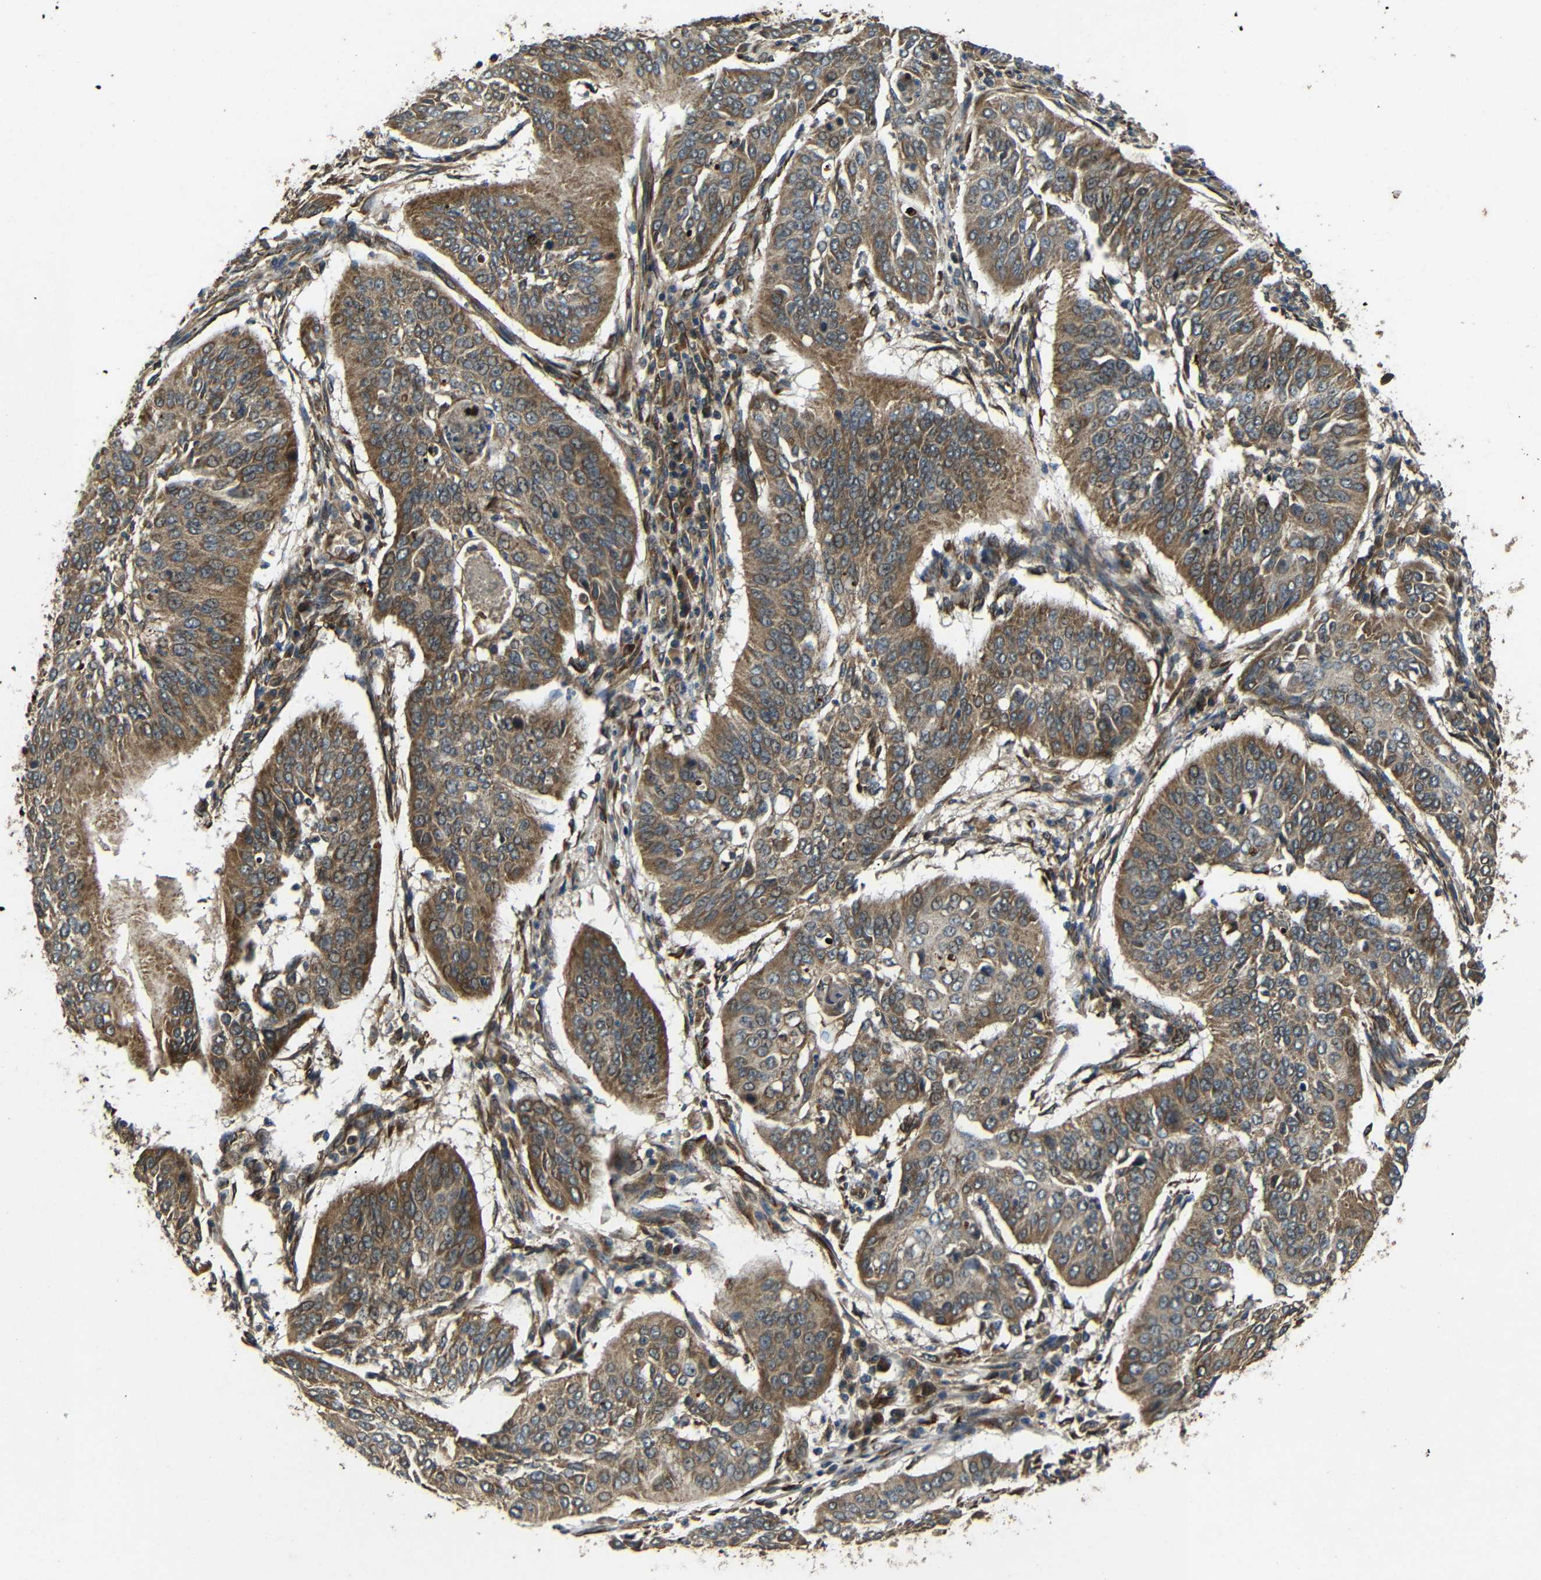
{"staining": {"intensity": "moderate", "quantity": ">75%", "location": "cytoplasmic/membranous"}, "tissue": "cervical cancer", "cell_type": "Tumor cells", "image_type": "cancer", "snomed": [{"axis": "morphology", "description": "Normal tissue, NOS"}, {"axis": "morphology", "description": "Squamous cell carcinoma, NOS"}, {"axis": "topography", "description": "Cervix"}], "caption": "Protein expression analysis of cervical cancer demonstrates moderate cytoplasmic/membranous positivity in about >75% of tumor cells.", "gene": "TRPC1", "patient": {"sex": "female", "age": 39}}